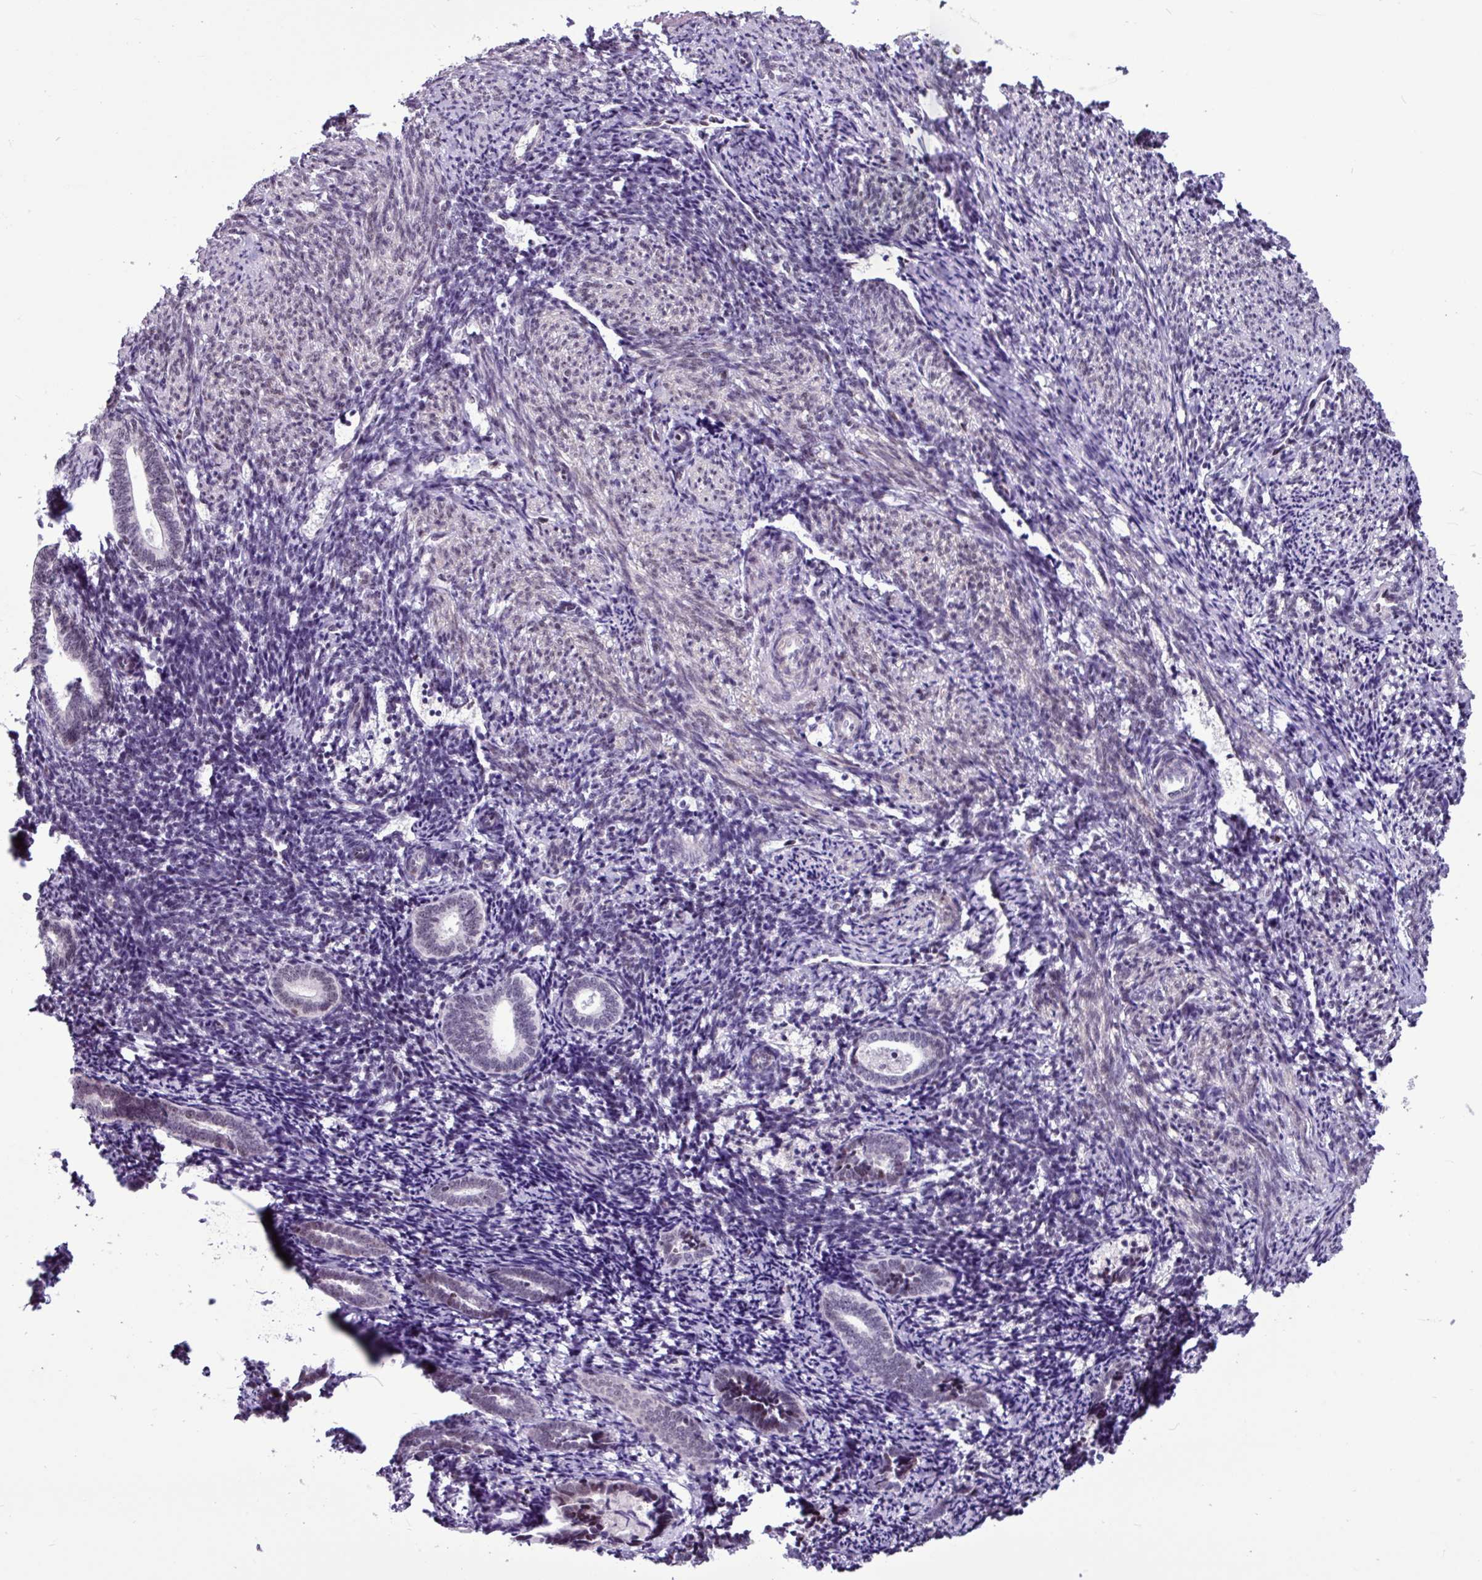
{"staining": {"intensity": "weak", "quantity": "<25%", "location": "nuclear"}, "tissue": "endometrium", "cell_type": "Cells in endometrial stroma", "image_type": "normal", "snomed": [{"axis": "morphology", "description": "Normal tissue, NOS"}, {"axis": "topography", "description": "Endometrium"}], "caption": "Cells in endometrial stroma show no significant positivity in normal endometrium.", "gene": "UTP18", "patient": {"sex": "female", "age": 54}}